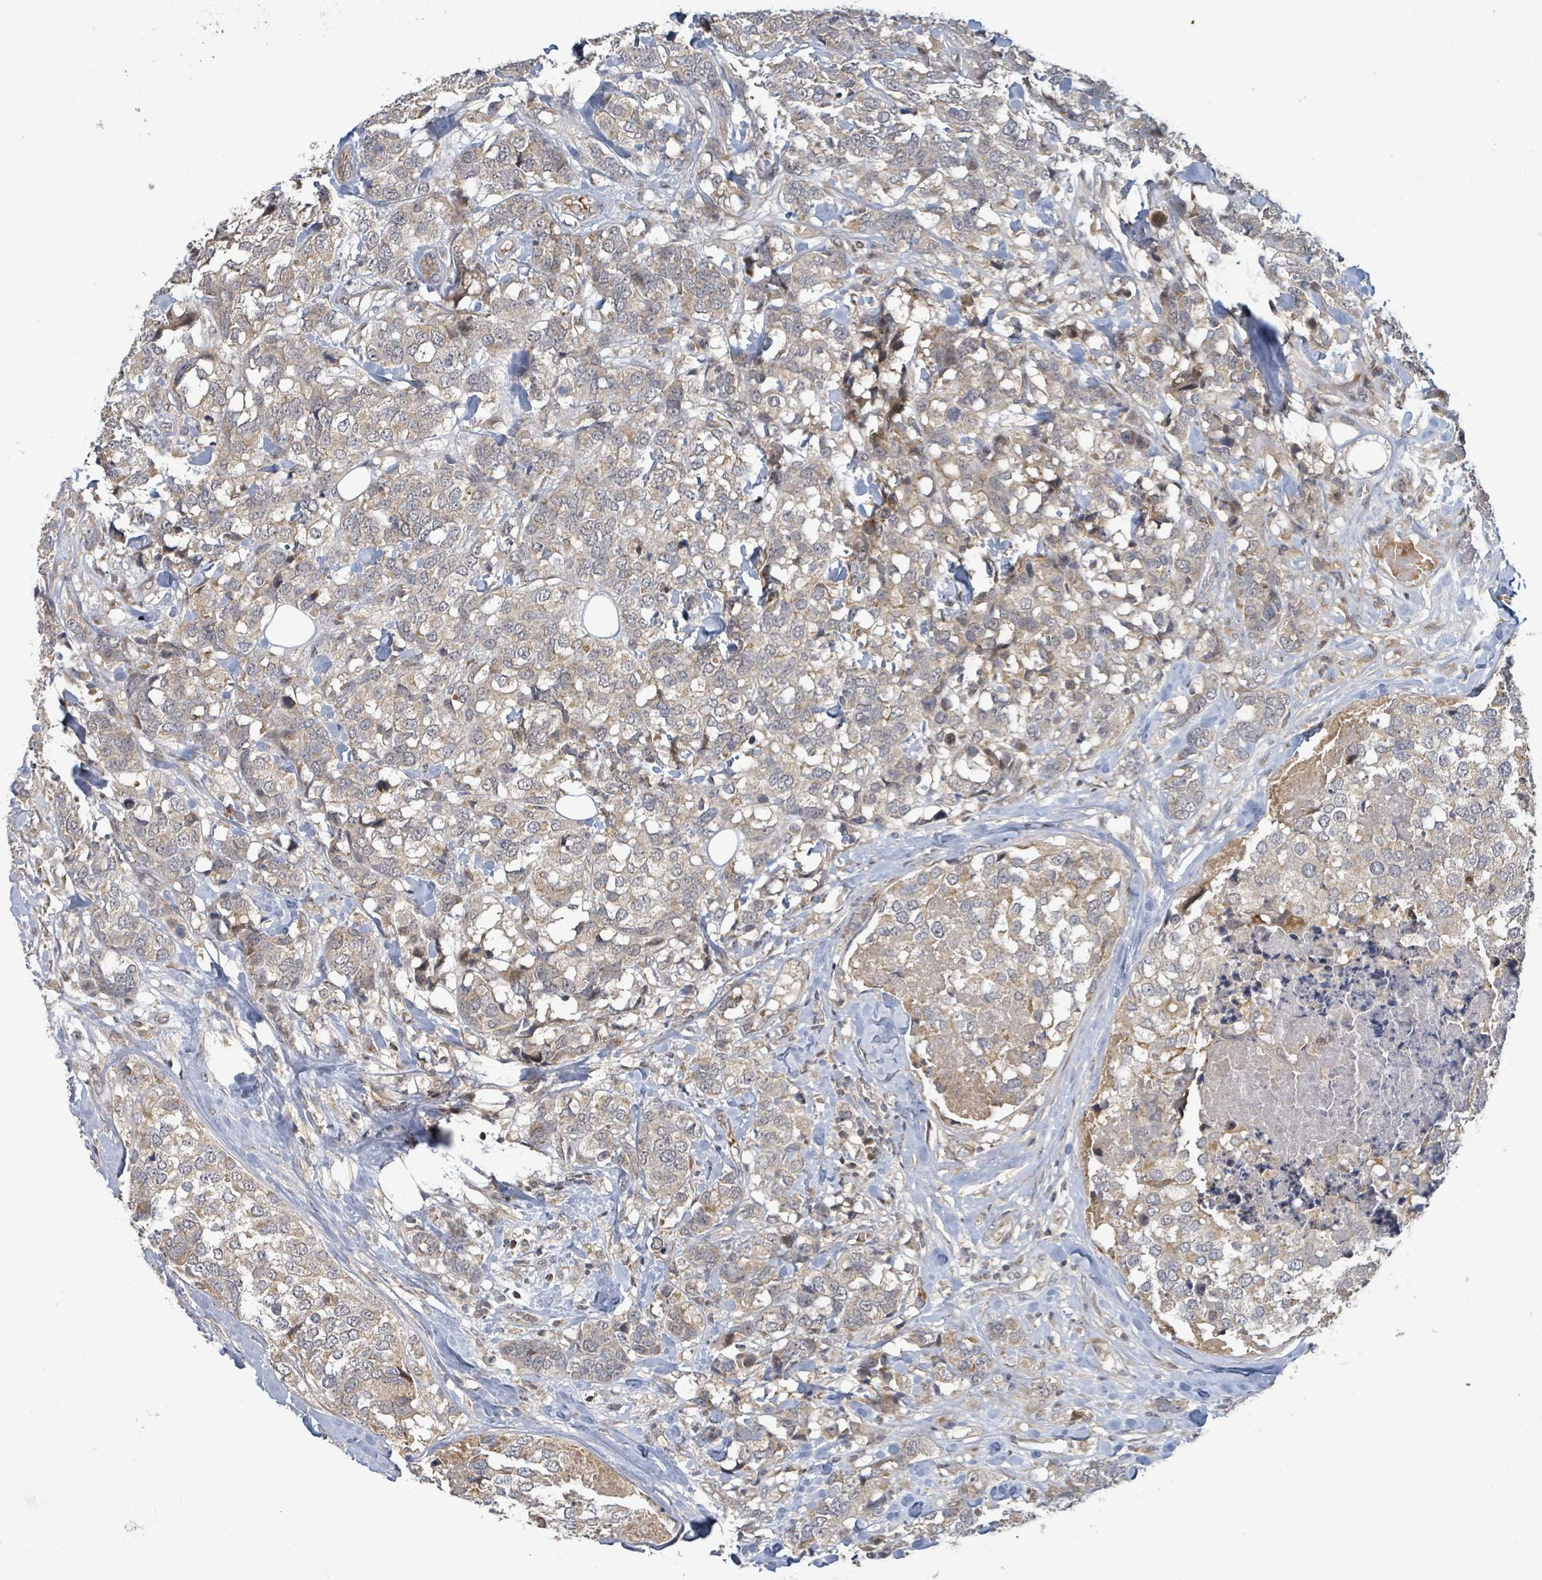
{"staining": {"intensity": "weak", "quantity": "25%-75%", "location": "cytoplasmic/membranous"}, "tissue": "breast cancer", "cell_type": "Tumor cells", "image_type": "cancer", "snomed": [{"axis": "morphology", "description": "Lobular carcinoma"}, {"axis": "topography", "description": "Breast"}], "caption": "IHC image of human breast cancer stained for a protein (brown), which shows low levels of weak cytoplasmic/membranous positivity in approximately 25%-75% of tumor cells.", "gene": "ITGA11", "patient": {"sex": "female", "age": 59}}